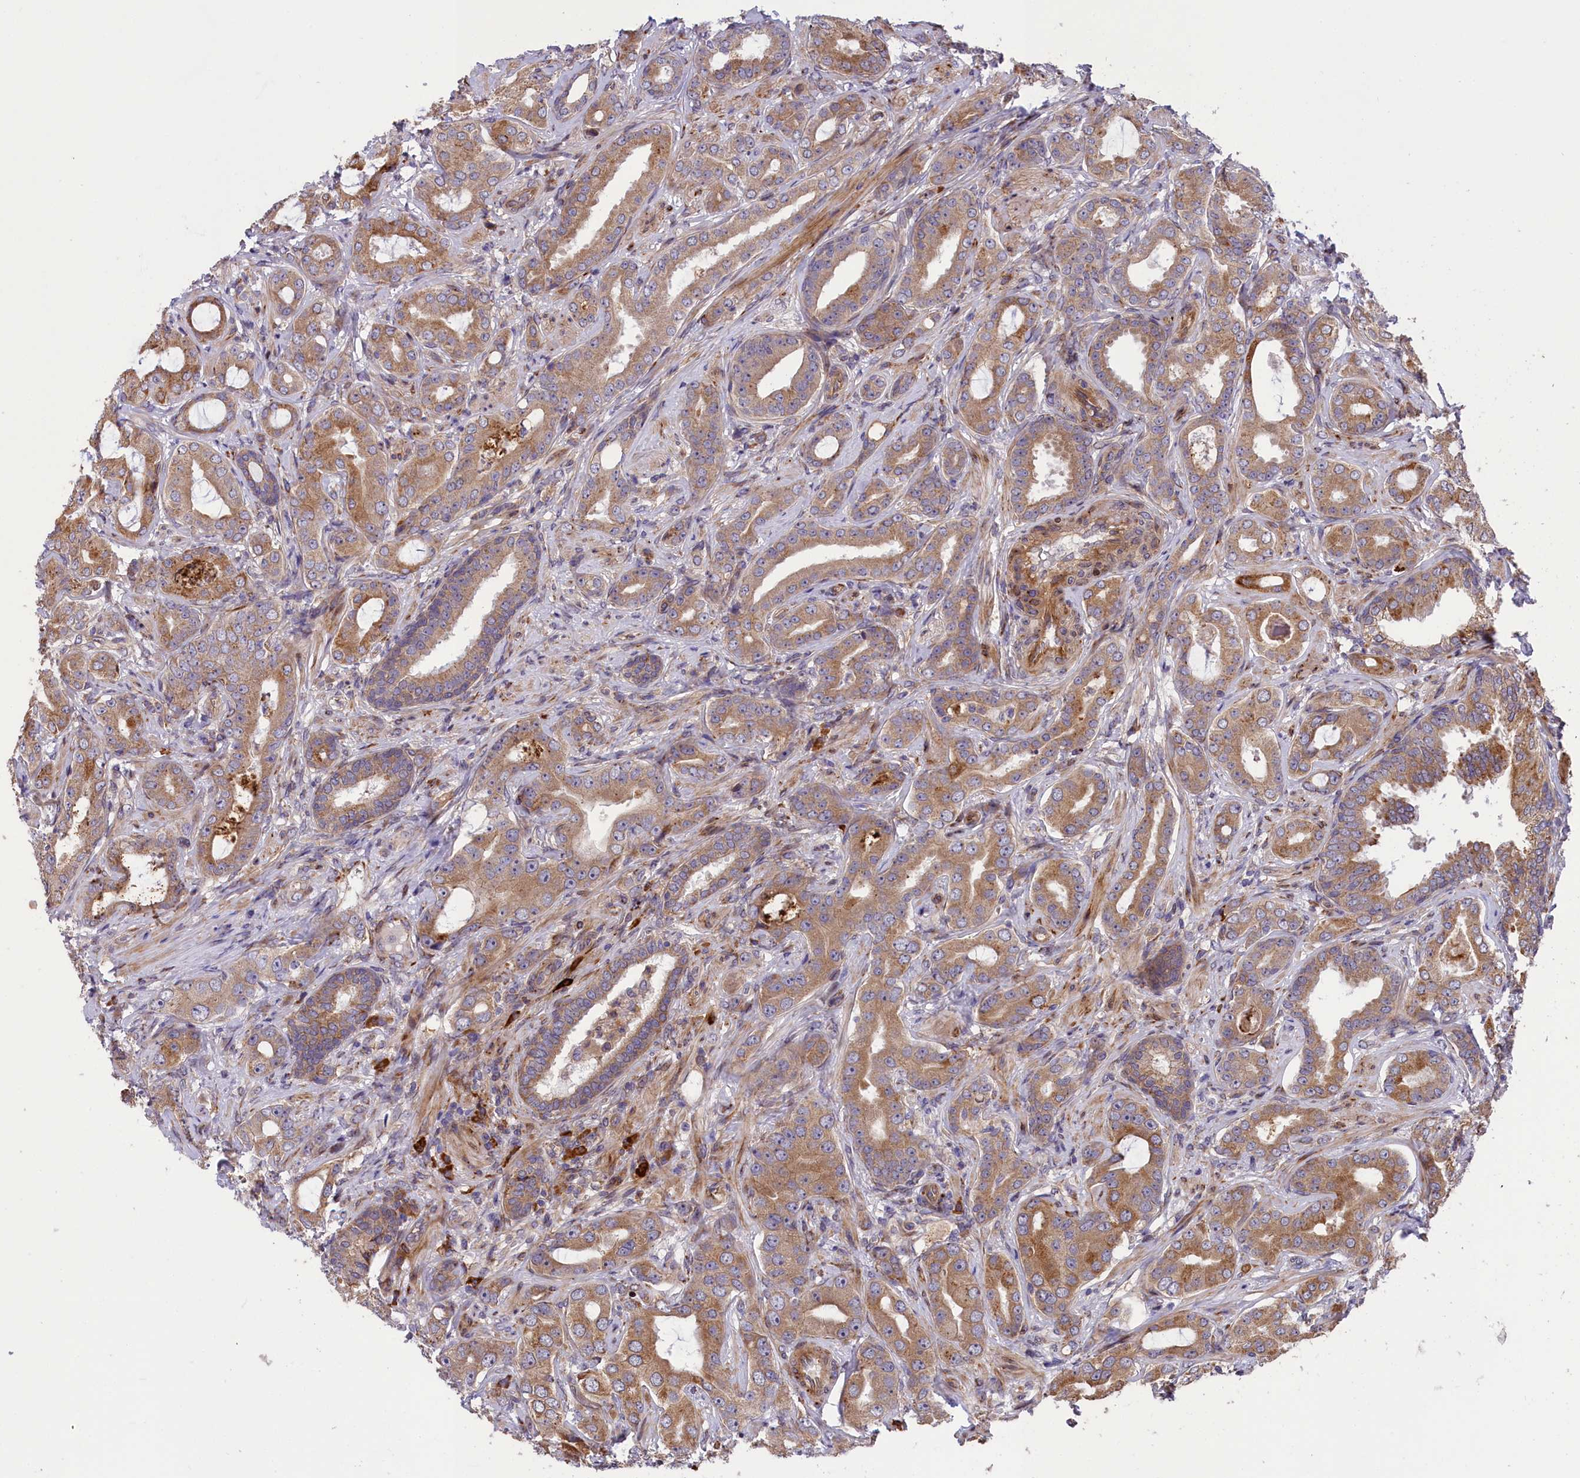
{"staining": {"intensity": "moderate", "quantity": "25%-75%", "location": "cytoplasmic/membranous"}, "tissue": "prostate cancer", "cell_type": "Tumor cells", "image_type": "cancer", "snomed": [{"axis": "morphology", "description": "Adenocarcinoma, Low grade"}, {"axis": "topography", "description": "Prostate"}], "caption": "Brown immunohistochemical staining in human prostate cancer (adenocarcinoma (low-grade)) demonstrates moderate cytoplasmic/membranous positivity in about 25%-75% of tumor cells. (DAB (3,3'-diaminobenzidine) IHC, brown staining for protein, blue staining for nuclei).", "gene": "DDX60L", "patient": {"sex": "male", "age": 57}}